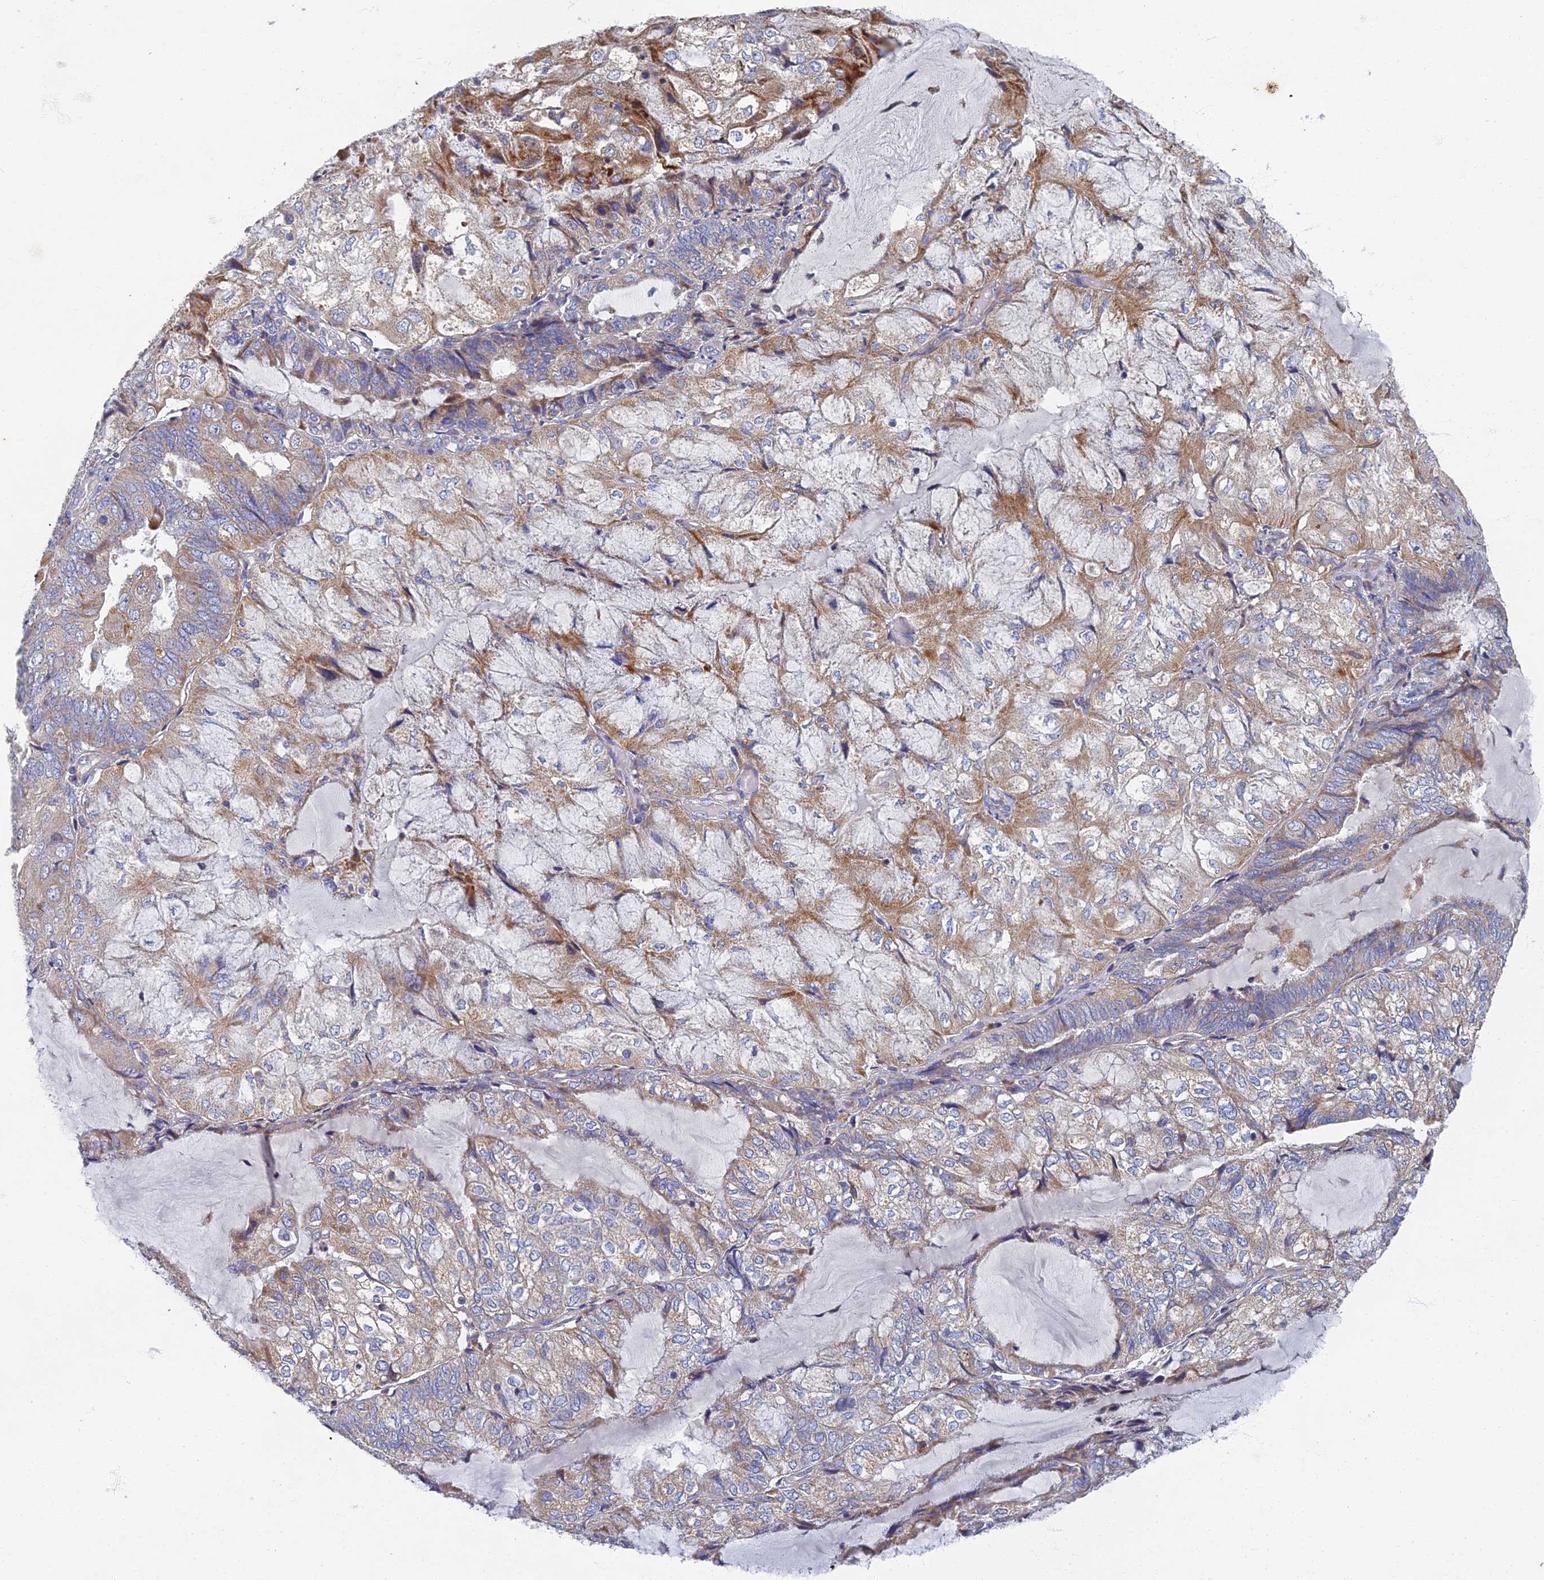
{"staining": {"intensity": "moderate", "quantity": "<25%", "location": "cytoplasmic/membranous"}, "tissue": "endometrial cancer", "cell_type": "Tumor cells", "image_type": "cancer", "snomed": [{"axis": "morphology", "description": "Adenocarcinoma, NOS"}, {"axis": "topography", "description": "Endometrium"}], "caption": "Human endometrial adenocarcinoma stained with a protein marker exhibits moderate staining in tumor cells.", "gene": "RNASEK", "patient": {"sex": "female", "age": 81}}